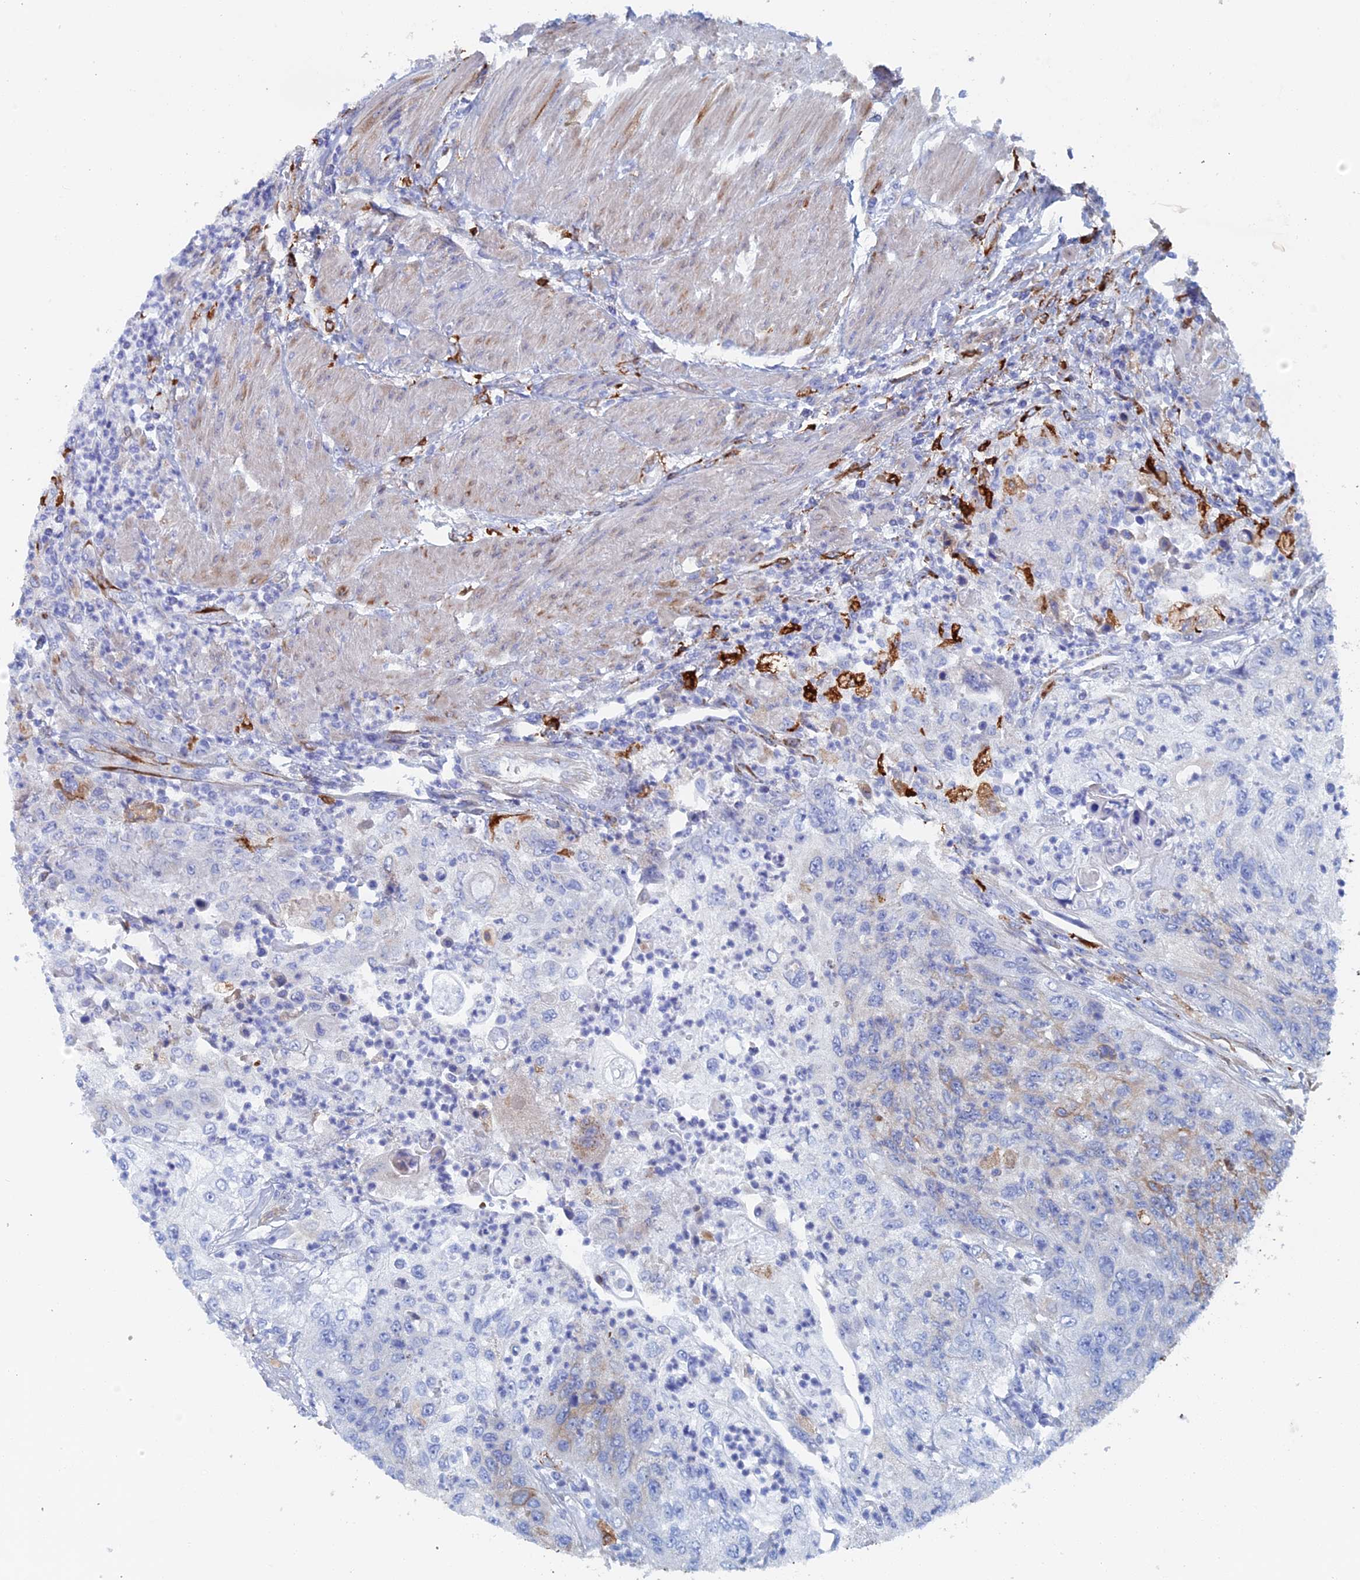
{"staining": {"intensity": "weak", "quantity": "<25%", "location": "cytoplasmic/membranous"}, "tissue": "urothelial cancer", "cell_type": "Tumor cells", "image_type": "cancer", "snomed": [{"axis": "morphology", "description": "Urothelial carcinoma, High grade"}, {"axis": "topography", "description": "Urinary bladder"}], "caption": "A micrograph of human urothelial cancer is negative for staining in tumor cells. Brightfield microscopy of IHC stained with DAB (3,3'-diaminobenzidine) (brown) and hematoxylin (blue), captured at high magnification.", "gene": "COG7", "patient": {"sex": "female", "age": 60}}